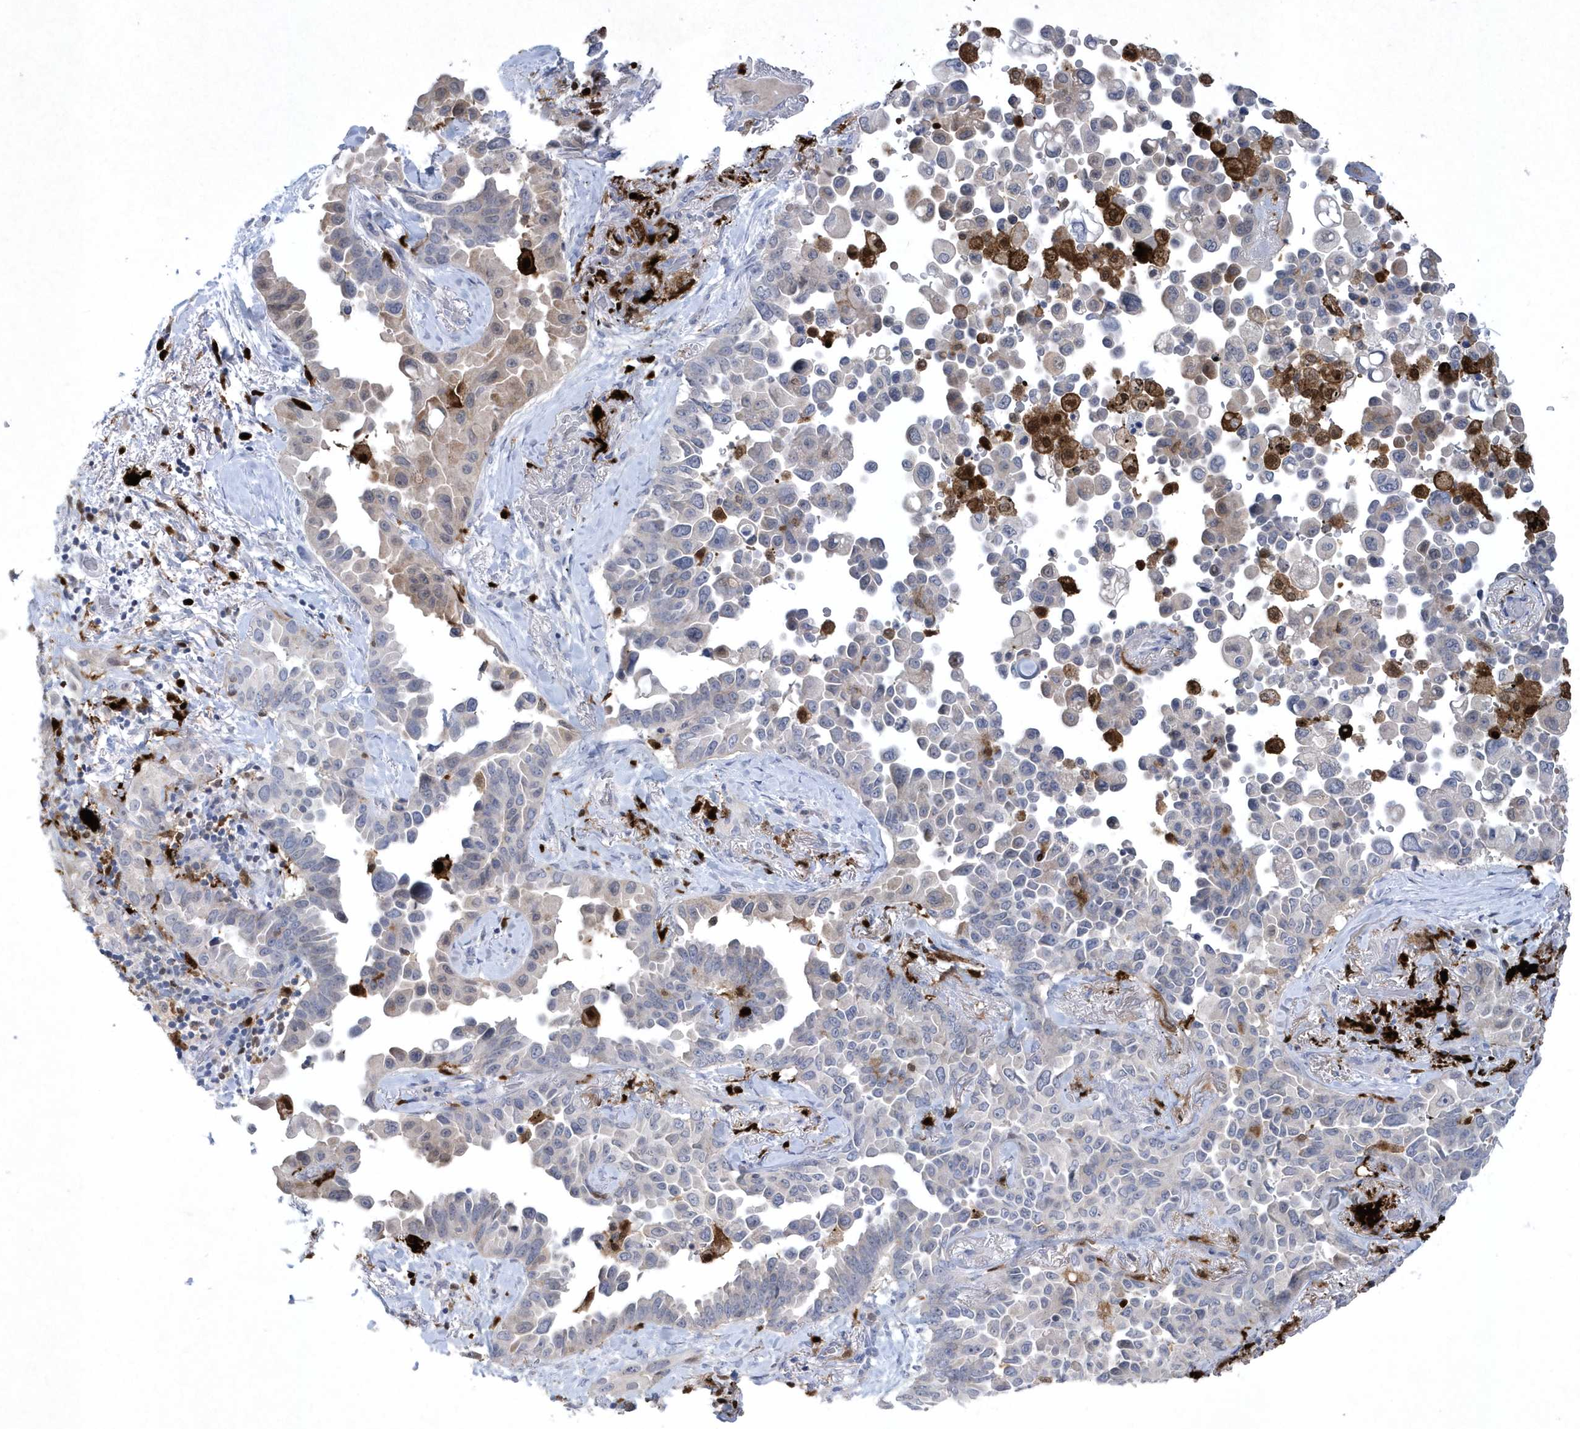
{"staining": {"intensity": "weak", "quantity": "<25%", "location": "cytoplasmic/membranous"}, "tissue": "lung cancer", "cell_type": "Tumor cells", "image_type": "cancer", "snomed": [{"axis": "morphology", "description": "Adenocarcinoma, NOS"}, {"axis": "topography", "description": "Lung"}], "caption": "High magnification brightfield microscopy of lung cancer stained with DAB (3,3'-diaminobenzidine) (brown) and counterstained with hematoxylin (blue): tumor cells show no significant expression.", "gene": "BHLHA15", "patient": {"sex": "female", "age": 67}}